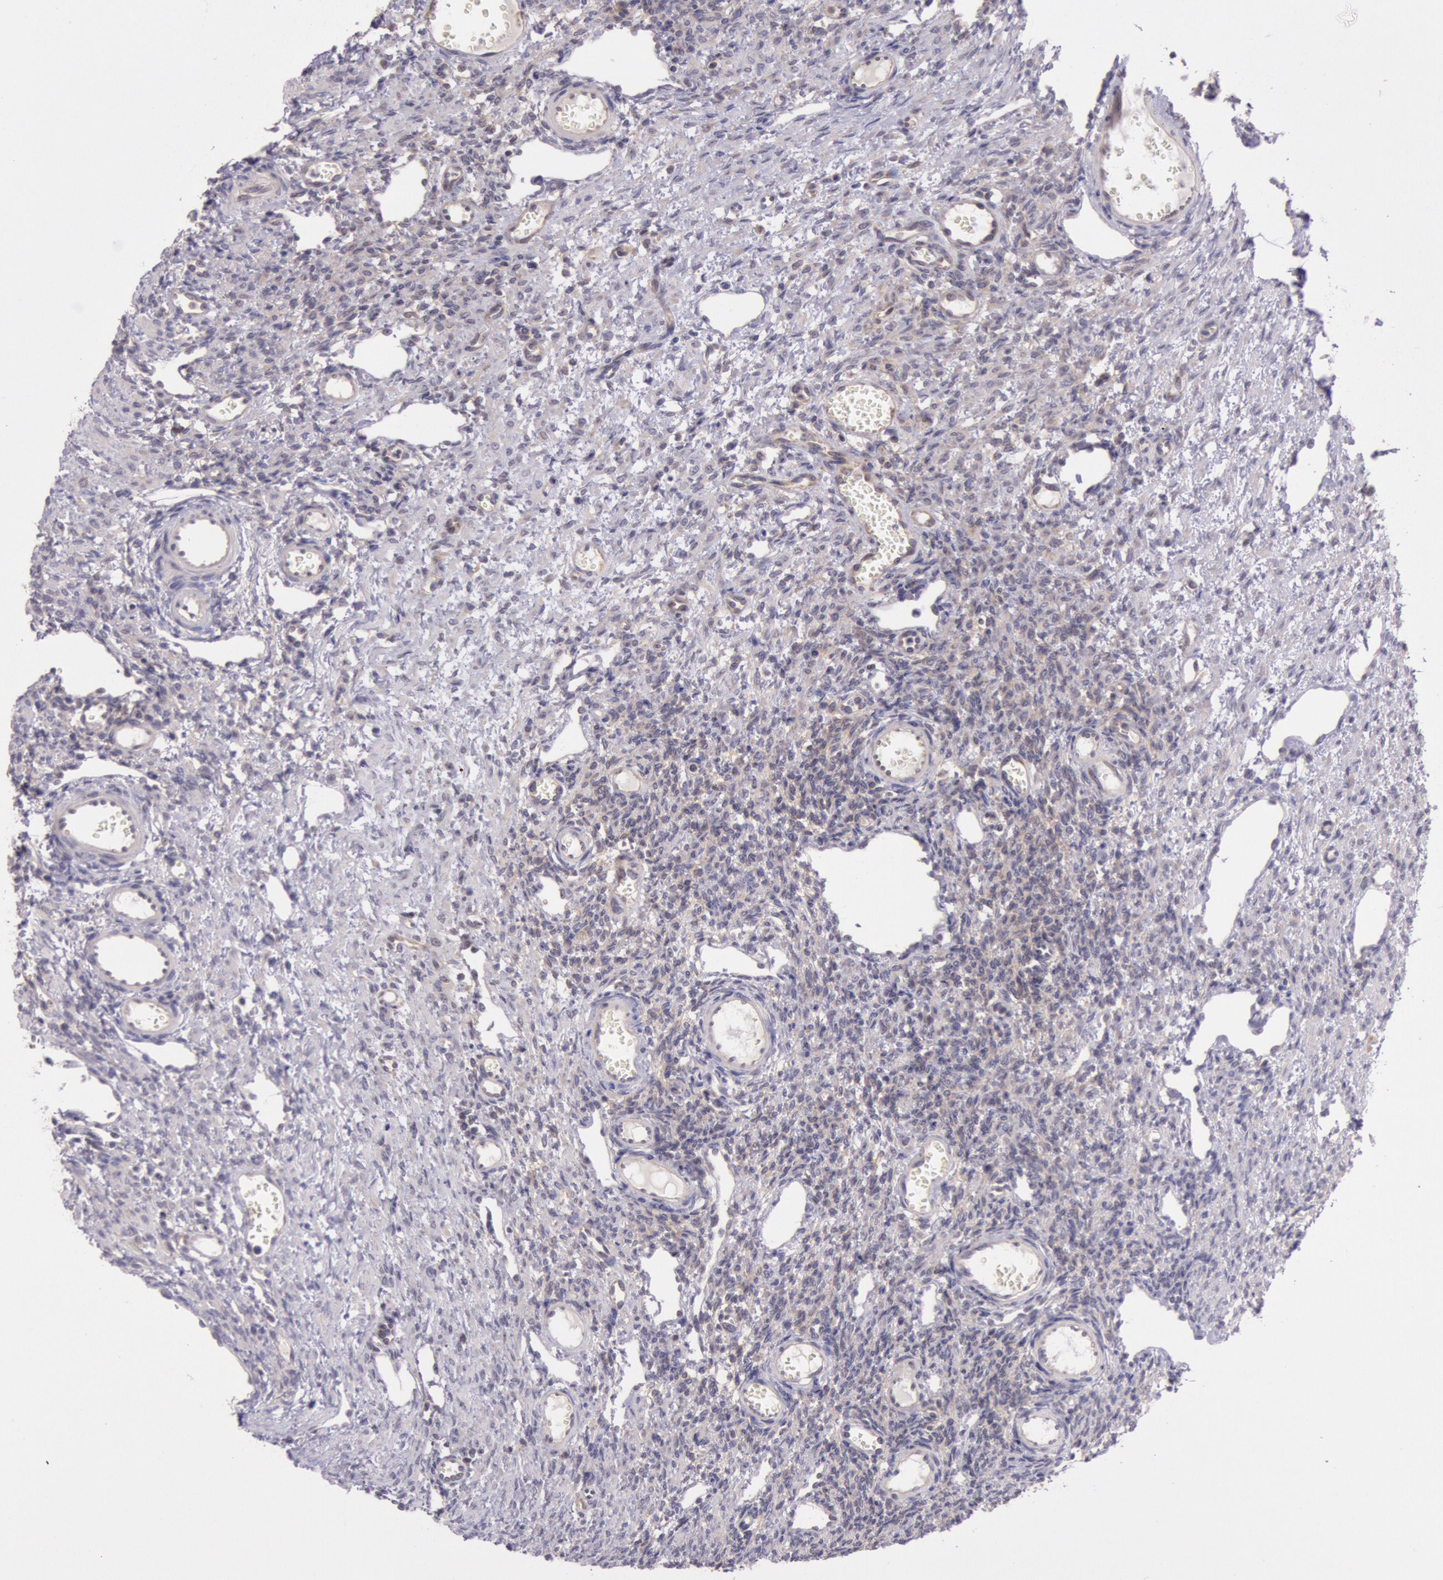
{"staining": {"intensity": "strong", "quantity": ">75%", "location": "cytoplasmic/membranous,nuclear"}, "tissue": "ovary", "cell_type": "Follicle cells", "image_type": "normal", "snomed": [{"axis": "morphology", "description": "Normal tissue, NOS"}, {"axis": "topography", "description": "Ovary"}], "caption": "Protein expression analysis of benign ovary exhibits strong cytoplasmic/membranous,nuclear staining in about >75% of follicle cells.", "gene": "CDK16", "patient": {"sex": "female", "age": 33}}